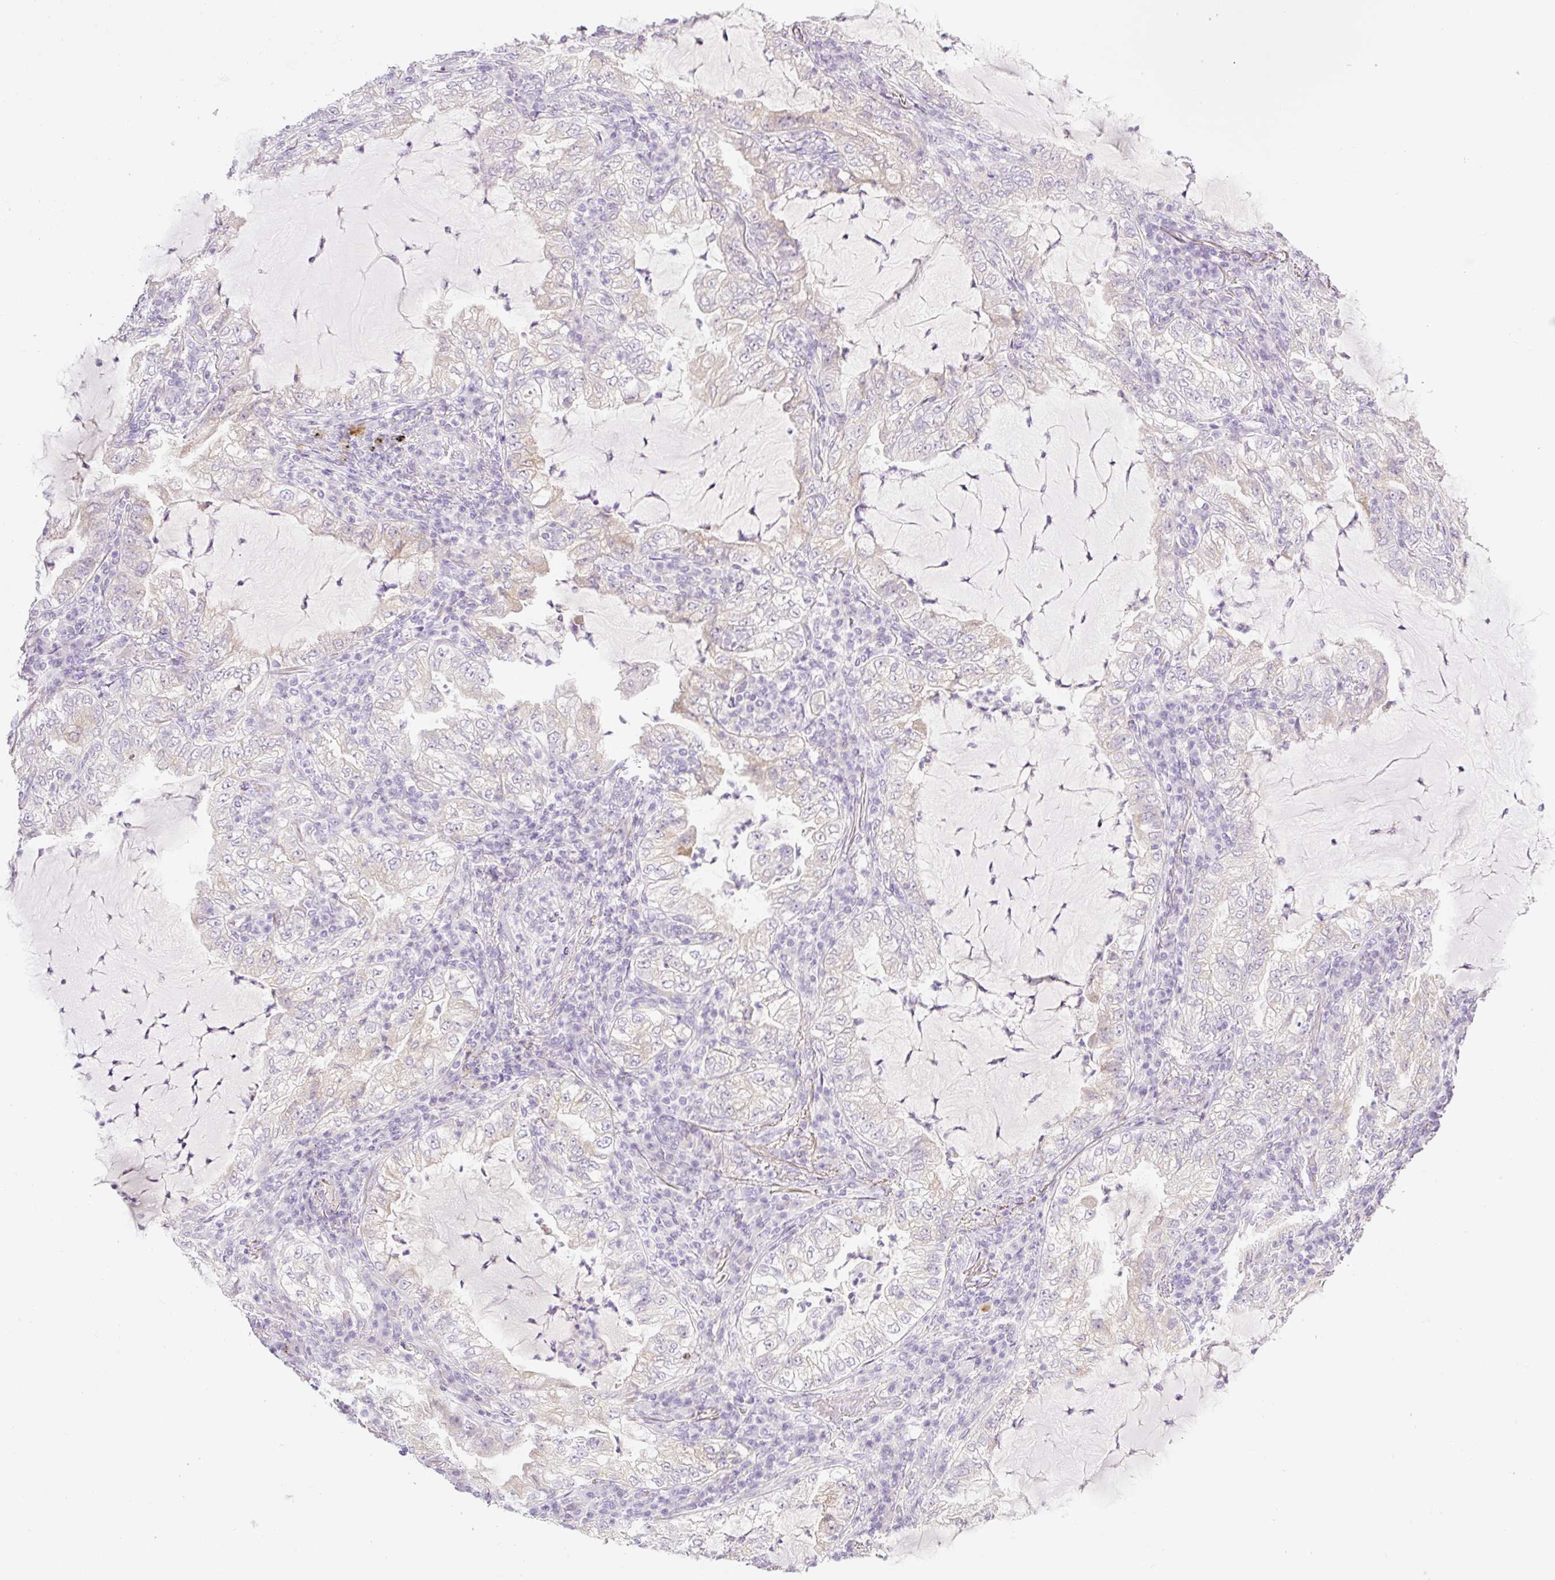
{"staining": {"intensity": "weak", "quantity": "<25%", "location": "cytoplasmic/membranous"}, "tissue": "lung cancer", "cell_type": "Tumor cells", "image_type": "cancer", "snomed": [{"axis": "morphology", "description": "Adenocarcinoma, NOS"}, {"axis": "topography", "description": "Lung"}], "caption": "This is a histopathology image of immunohistochemistry (IHC) staining of adenocarcinoma (lung), which shows no expression in tumor cells. (DAB IHC visualized using brightfield microscopy, high magnification).", "gene": "MIA2", "patient": {"sex": "female", "age": 73}}